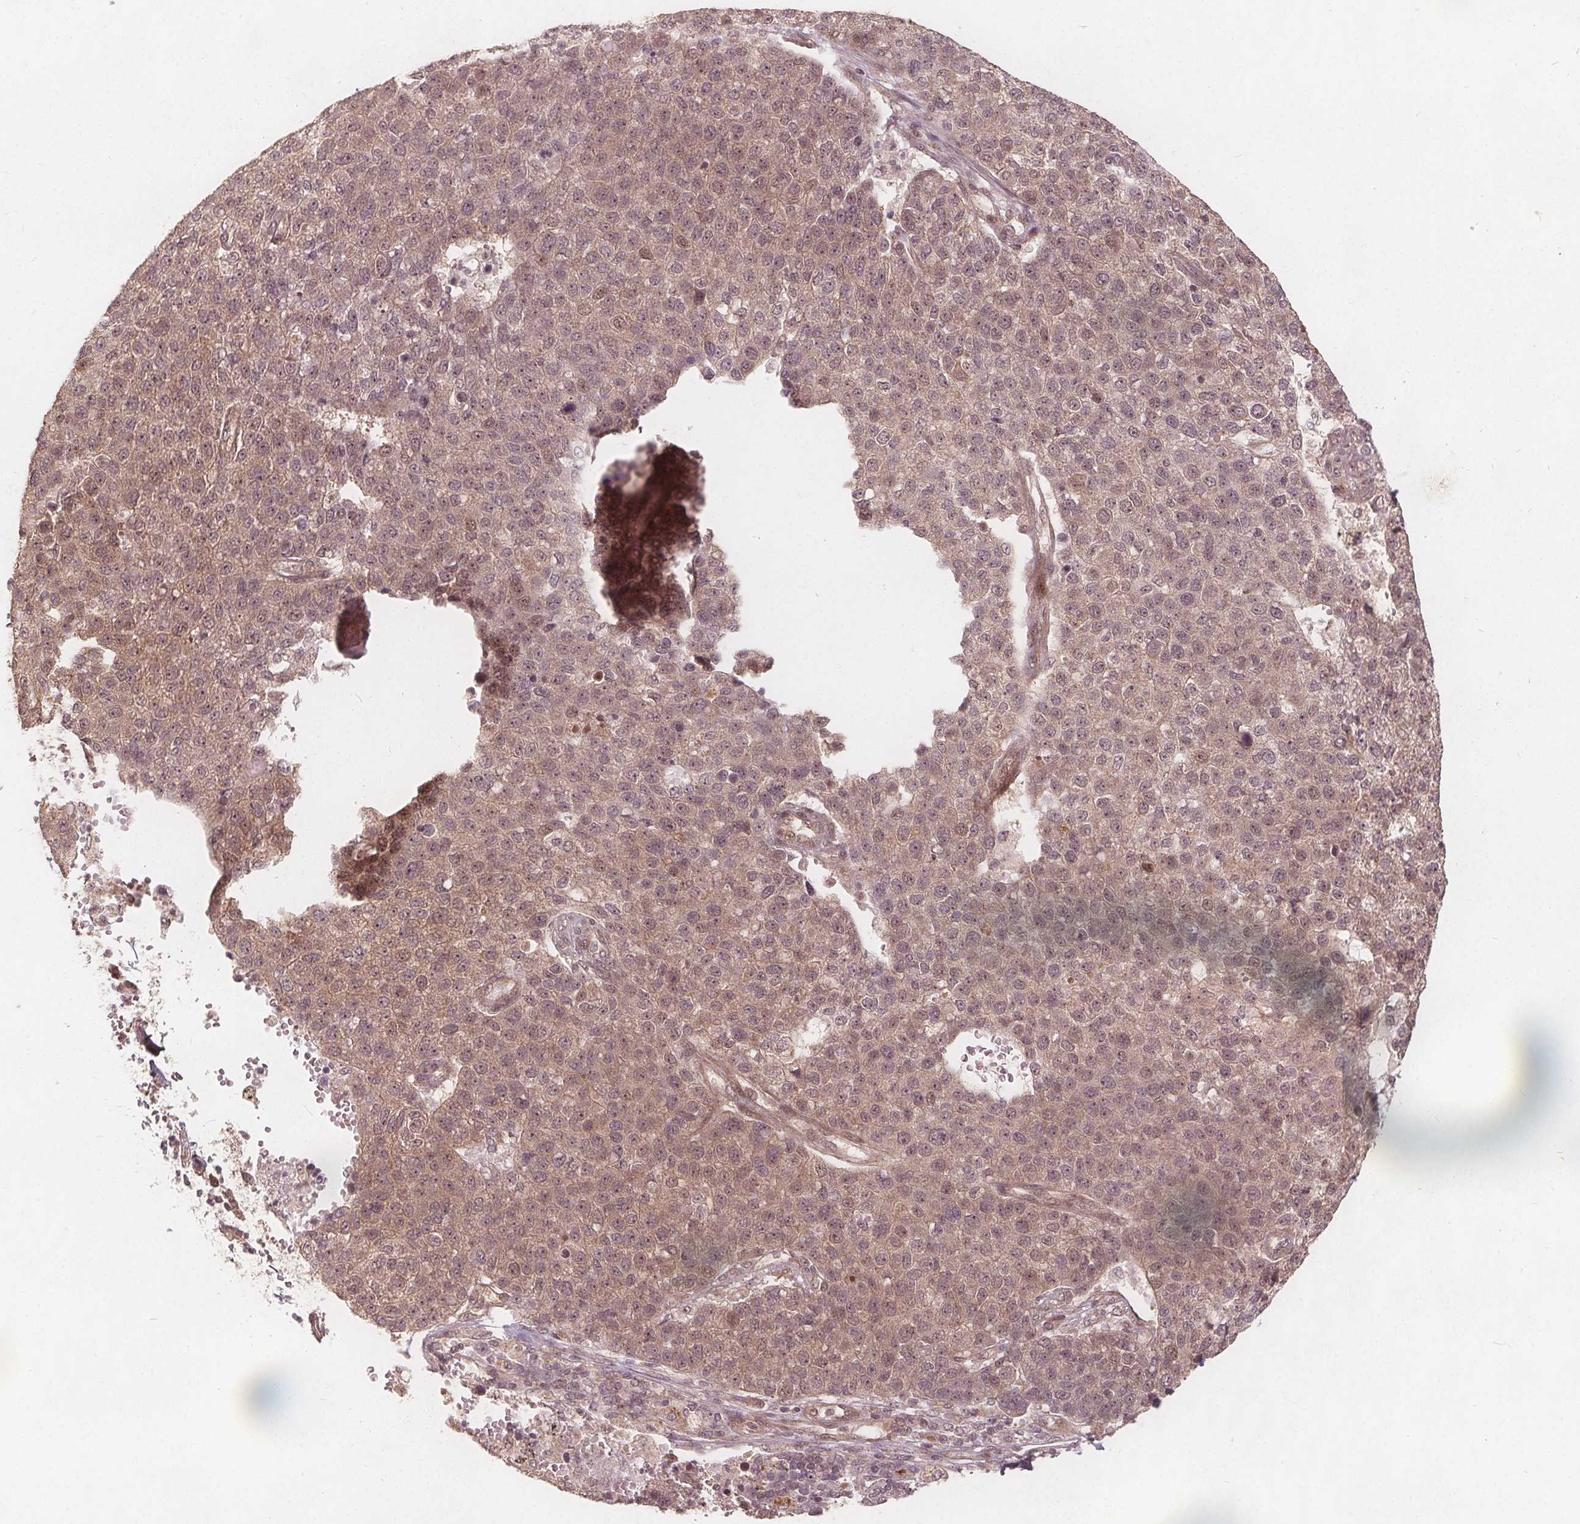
{"staining": {"intensity": "weak", "quantity": ">75%", "location": "cytoplasmic/membranous,nuclear"}, "tissue": "pancreatic cancer", "cell_type": "Tumor cells", "image_type": "cancer", "snomed": [{"axis": "morphology", "description": "Adenocarcinoma, NOS"}, {"axis": "topography", "description": "Pancreas"}], "caption": "This is an image of IHC staining of pancreatic cancer, which shows weak expression in the cytoplasmic/membranous and nuclear of tumor cells.", "gene": "PPP1CB", "patient": {"sex": "female", "age": 61}}